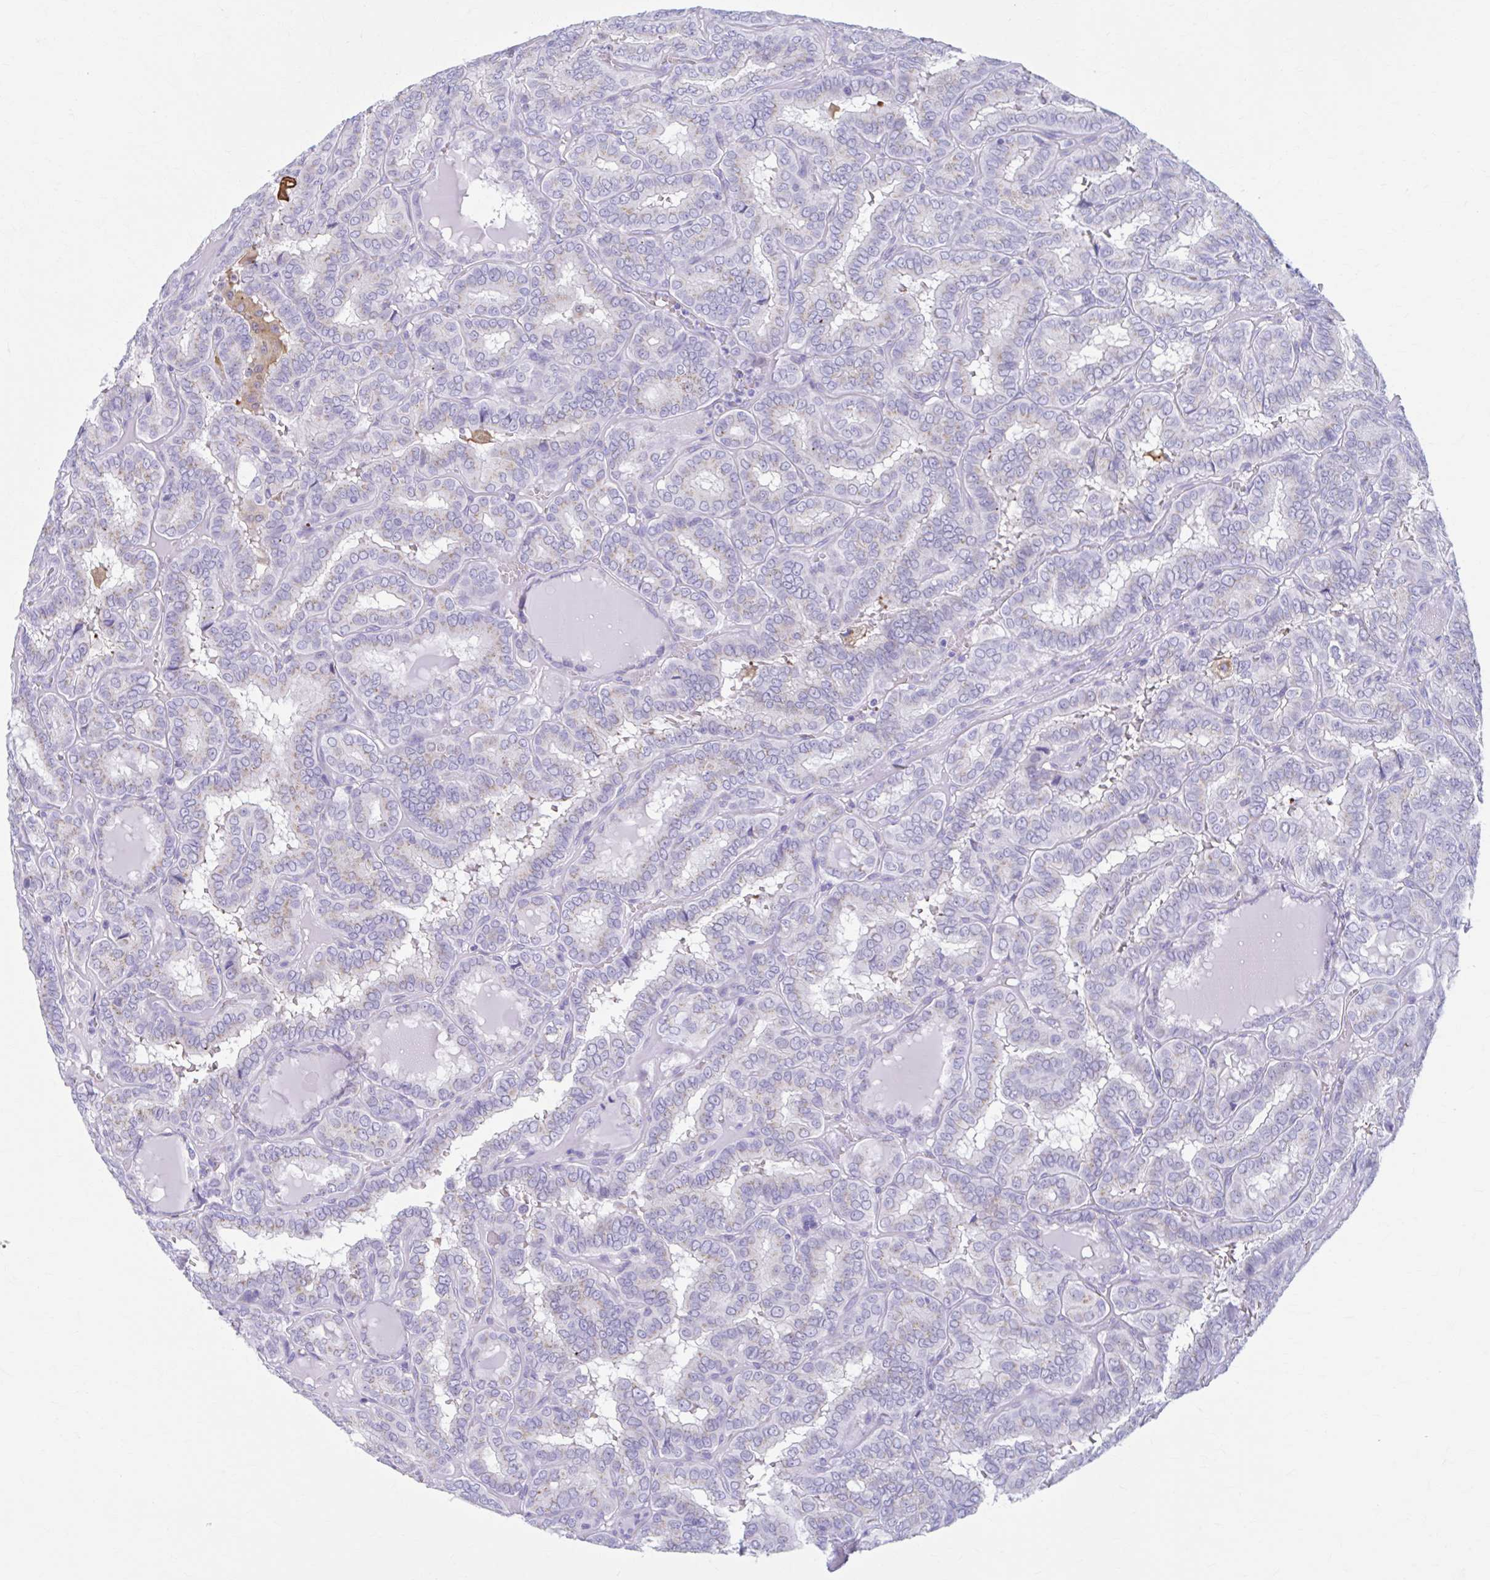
{"staining": {"intensity": "weak", "quantity": "<25%", "location": "cytoplasmic/membranous"}, "tissue": "thyroid cancer", "cell_type": "Tumor cells", "image_type": "cancer", "snomed": [{"axis": "morphology", "description": "Papillary adenocarcinoma, NOS"}, {"axis": "topography", "description": "Thyroid gland"}], "caption": "Thyroid papillary adenocarcinoma was stained to show a protein in brown. There is no significant positivity in tumor cells.", "gene": "KCNE2", "patient": {"sex": "female", "age": 46}}